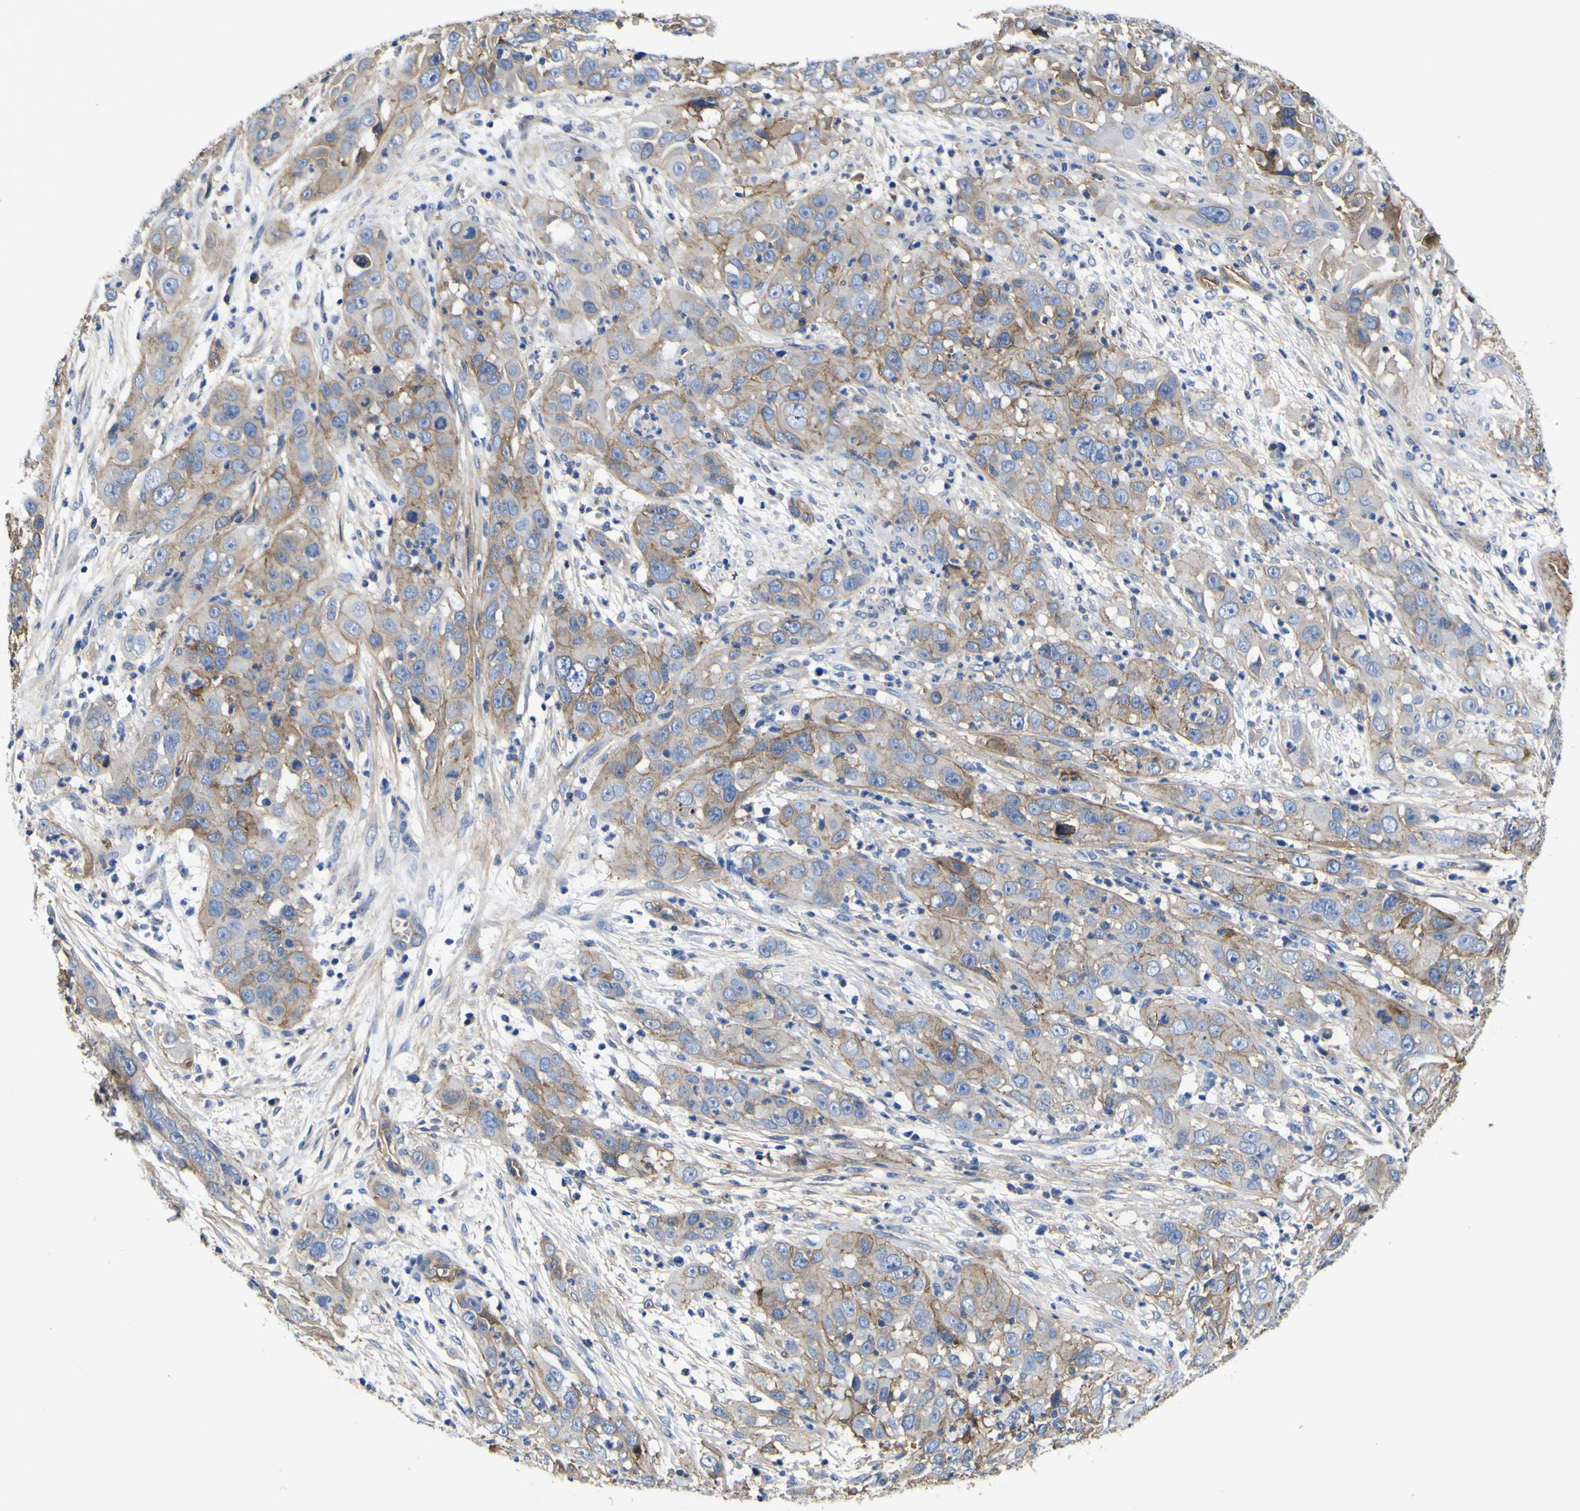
{"staining": {"intensity": "weak", "quantity": "25%-75%", "location": "cytoplasmic/membranous"}, "tissue": "cervical cancer", "cell_type": "Tumor cells", "image_type": "cancer", "snomed": [{"axis": "morphology", "description": "Squamous cell carcinoma, NOS"}, {"axis": "topography", "description": "Cervix"}], "caption": "Immunohistochemistry (IHC) of squamous cell carcinoma (cervical) displays low levels of weak cytoplasmic/membranous staining in about 25%-75% of tumor cells.", "gene": "CD151", "patient": {"sex": "female", "age": 32}}